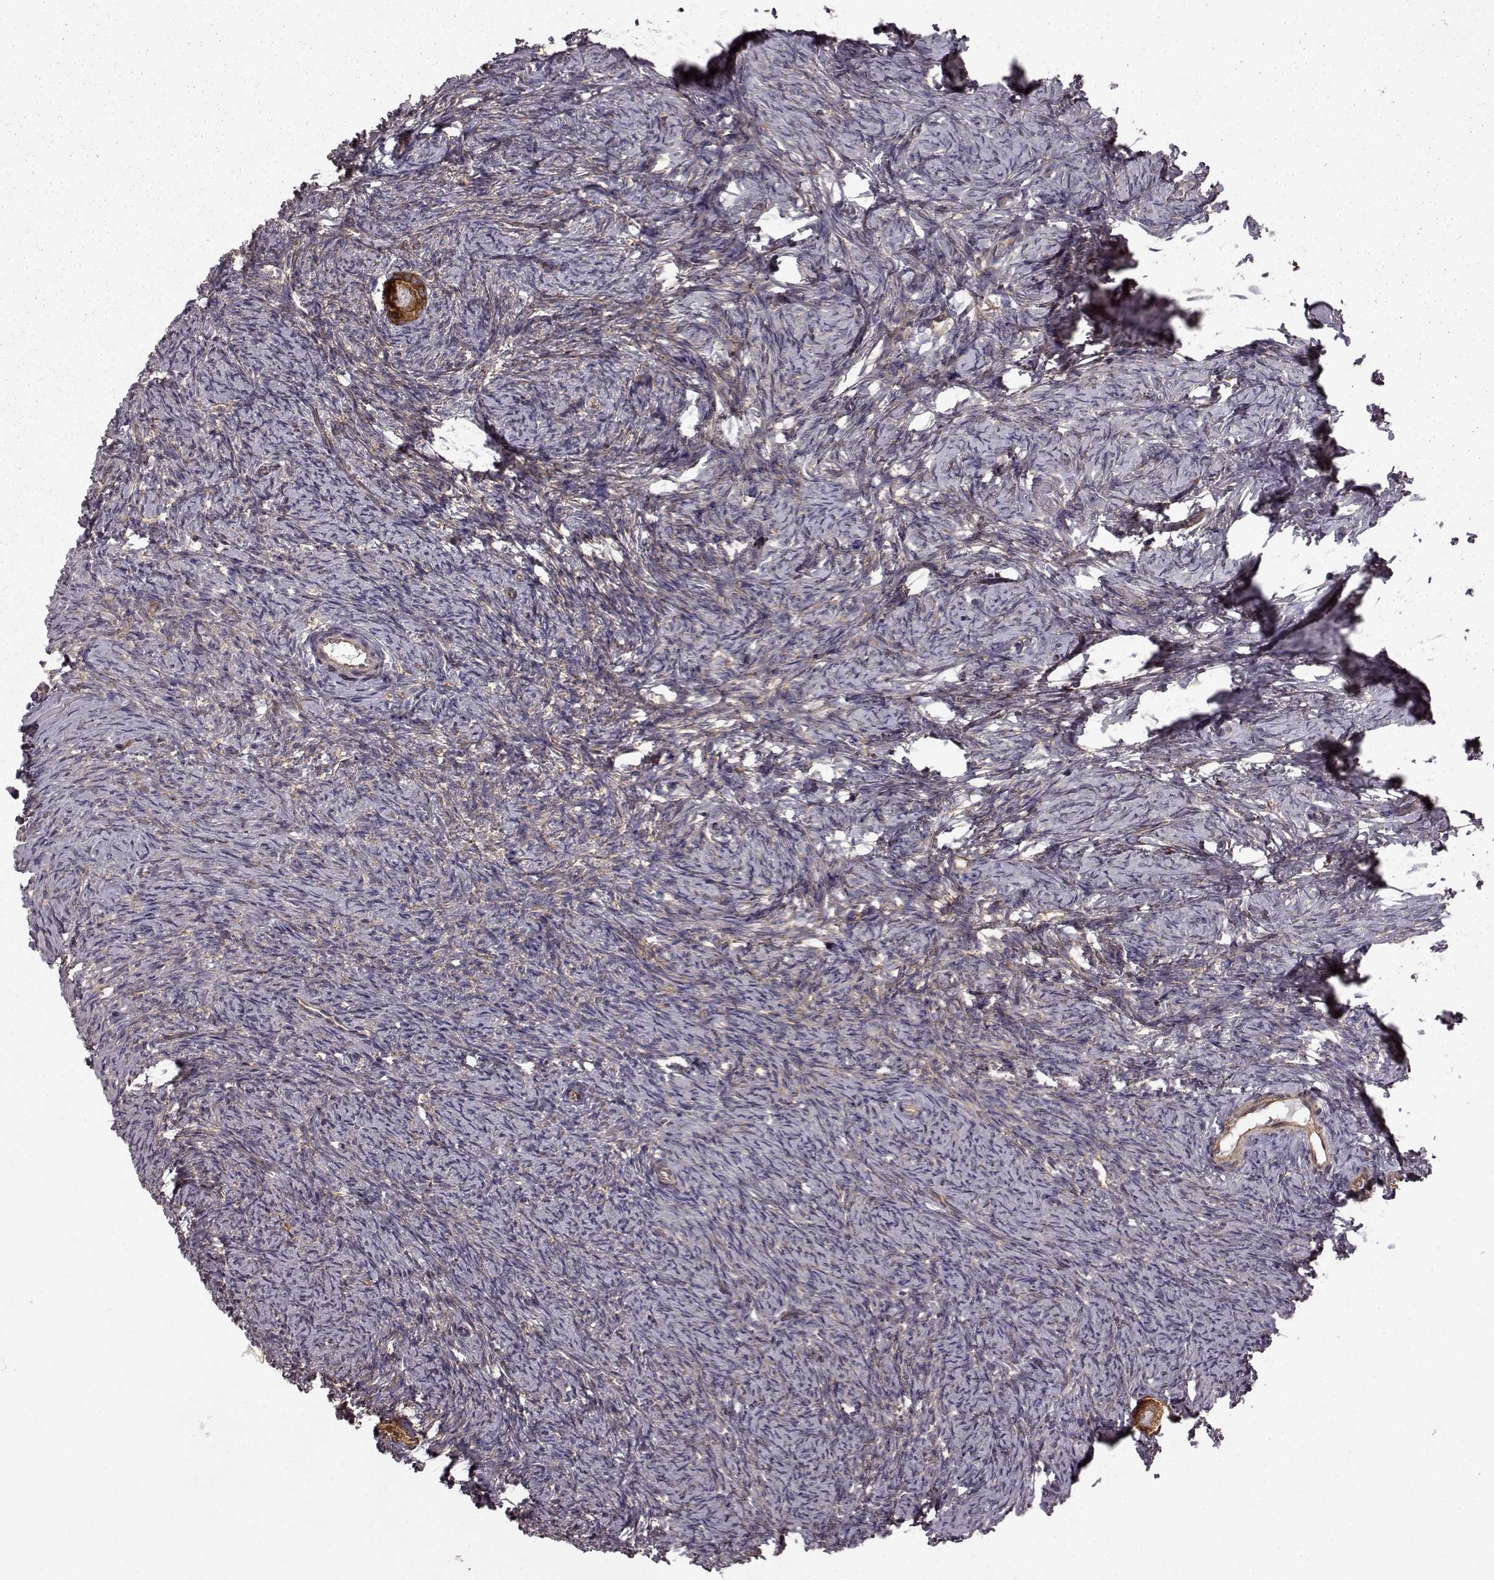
{"staining": {"intensity": "moderate", "quantity": "25%-75%", "location": "cytoplasmic/membranous"}, "tissue": "ovary", "cell_type": "Follicle cells", "image_type": "normal", "snomed": [{"axis": "morphology", "description": "Normal tissue, NOS"}, {"axis": "topography", "description": "Ovary"}], "caption": "Protein positivity by immunohistochemistry (IHC) displays moderate cytoplasmic/membranous staining in approximately 25%-75% of follicle cells in benign ovary.", "gene": "RABGAP1", "patient": {"sex": "female", "age": 39}}